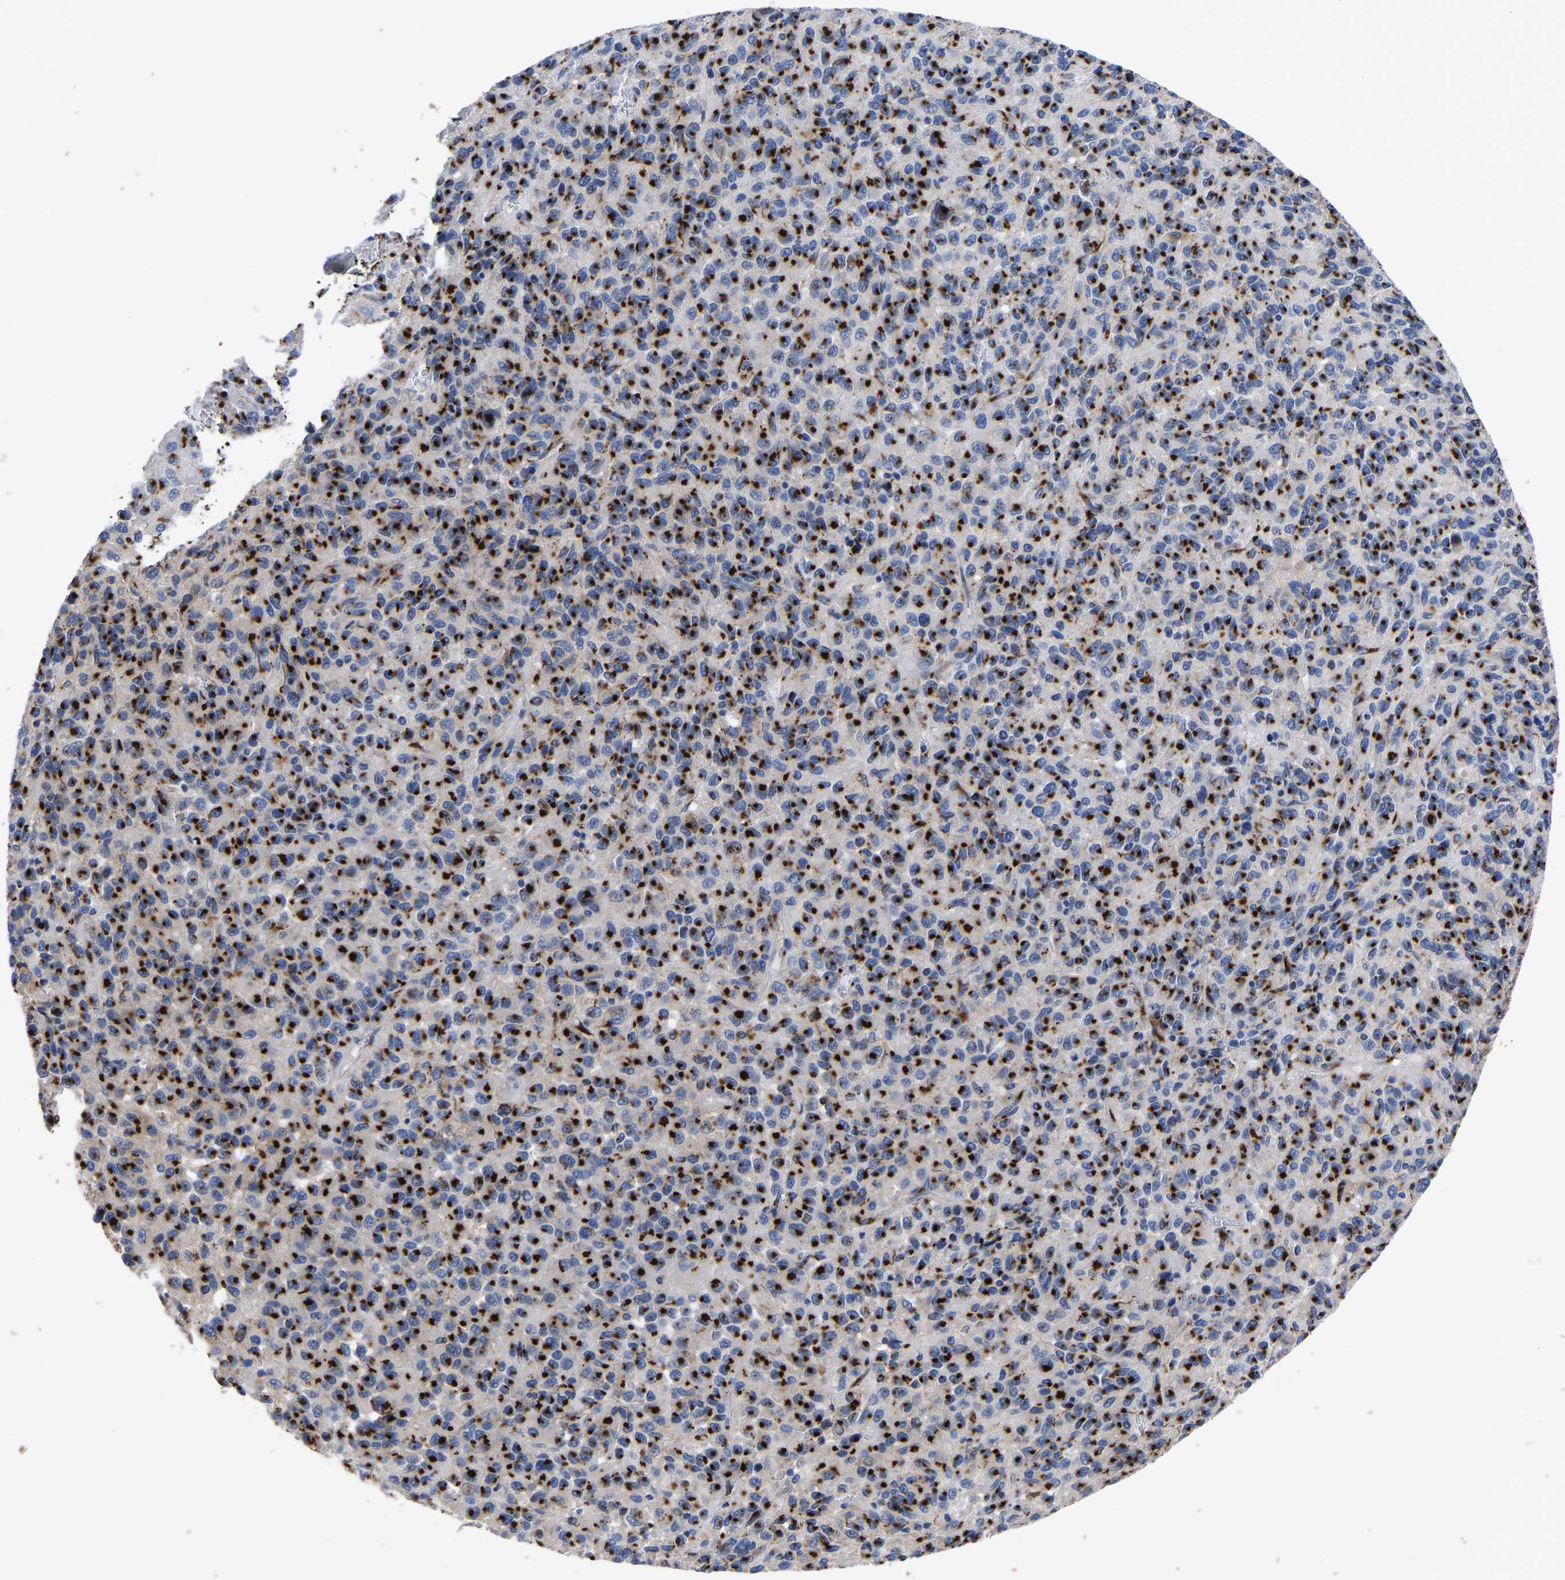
{"staining": {"intensity": "strong", "quantity": ">75%", "location": "cytoplasmic/membranous"}, "tissue": "melanoma", "cell_type": "Tumor cells", "image_type": "cancer", "snomed": [{"axis": "morphology", "description": "Malignant melanoma, Metastatic site"}, {"axis": "topography", "description": "Lung"}], "caption": "Brown immunohistochemical staining in melanoma displays strong cytoplasmic/membranous expression in approximately >75% of tumor cells.", "gene": "TMEM87A", "patient": {"sex": "male", "age": 64}}